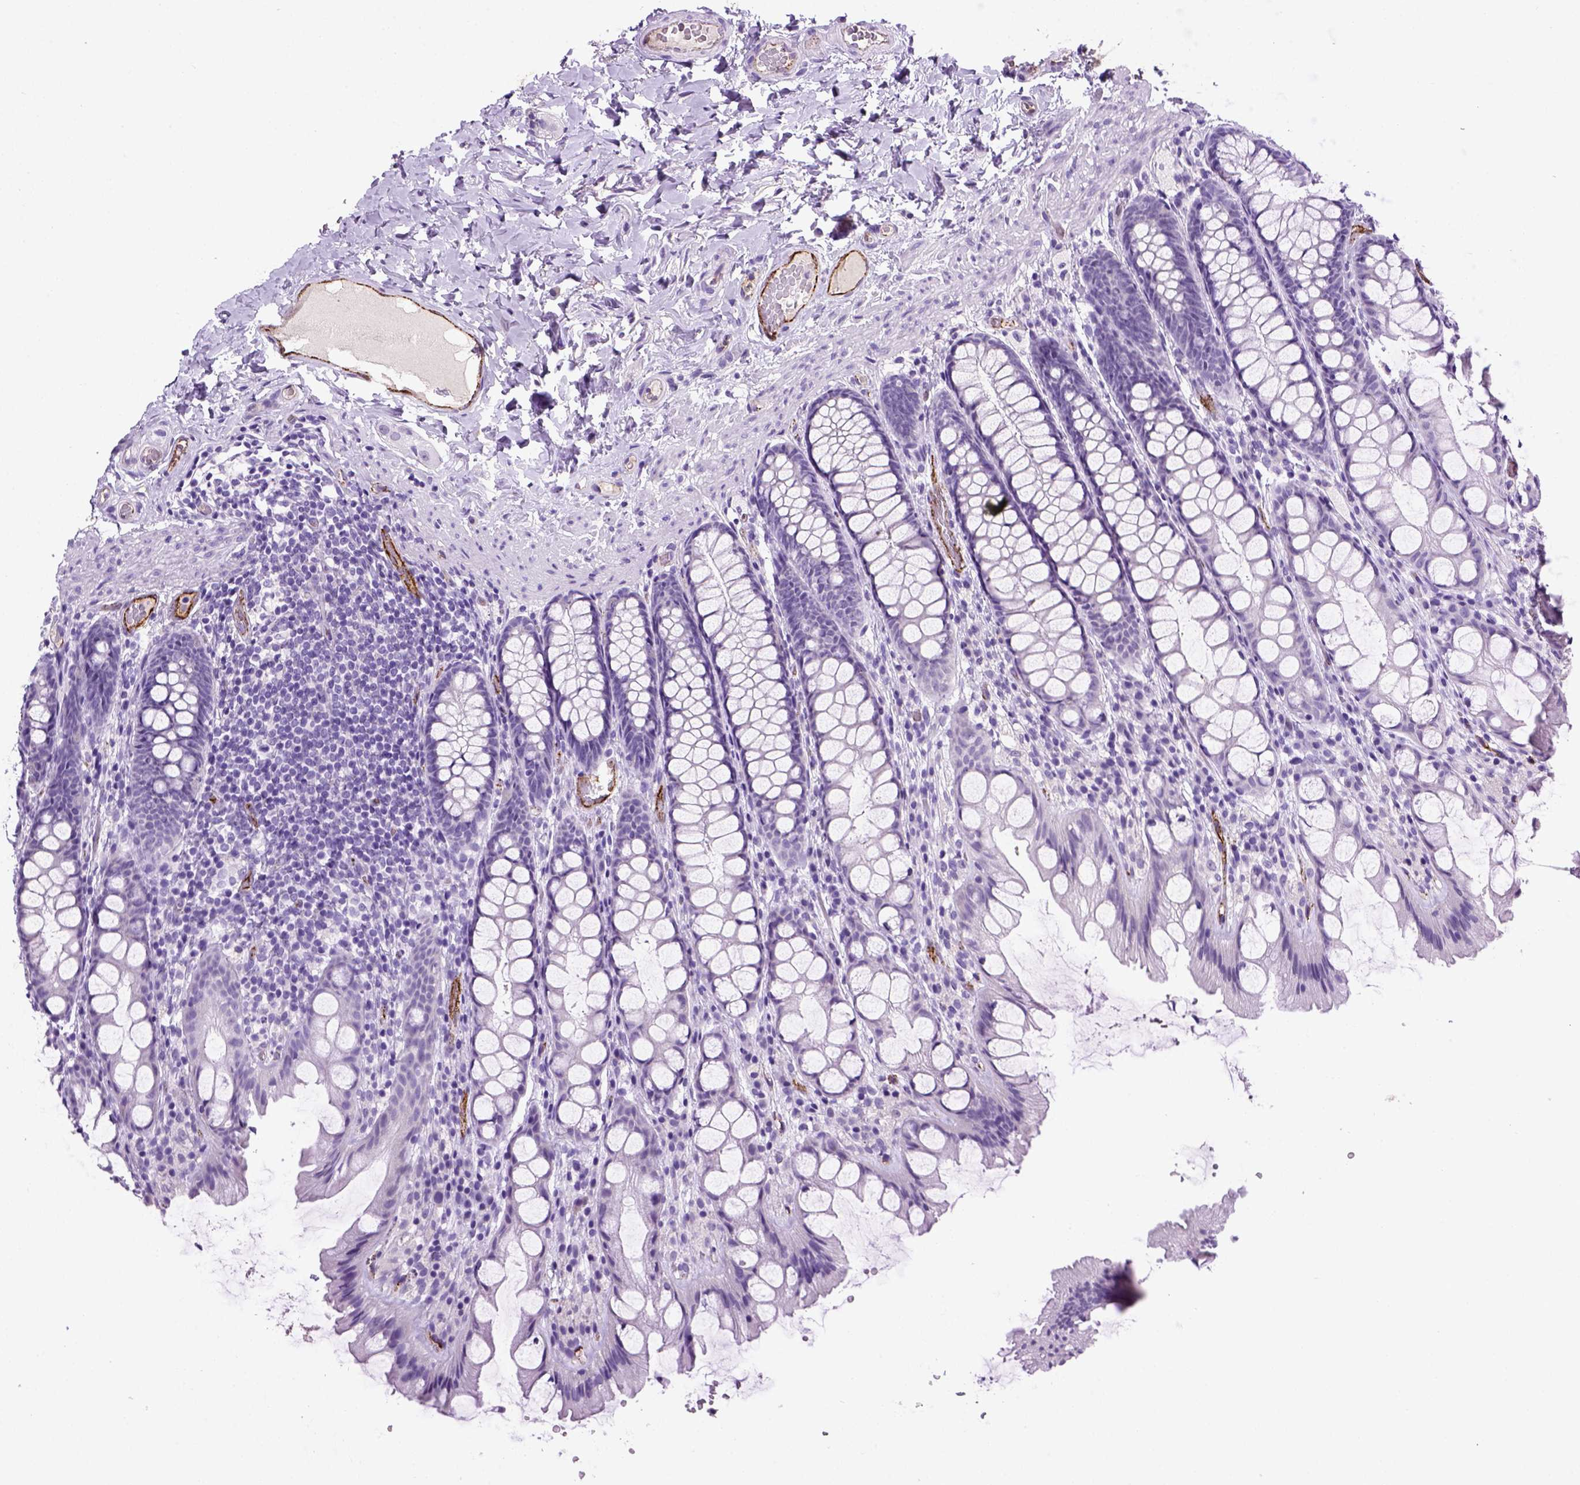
{"staining": {"intensity": "strong", "quantity": ">75%", "location": "cytoplasmic/membranous"}, "tissue": "colon", "cell_type": "Endothelial cells", "image_type": "normal", "snomed": [{"axis": "morphology", "description": "Normal tissue, NOS"}, {"axis": "topography", "description": "Colon"}], "caption": "Colon was stained to show a protein in brown. There is high levels of strong cytoplasmic/membranous expression in about >75% of endothelial cells. (brown staining indicates protein expression, while blue staining denotes nuclei).", "gene": "VWF", "patient": {"sex": "male", "age": 47}}